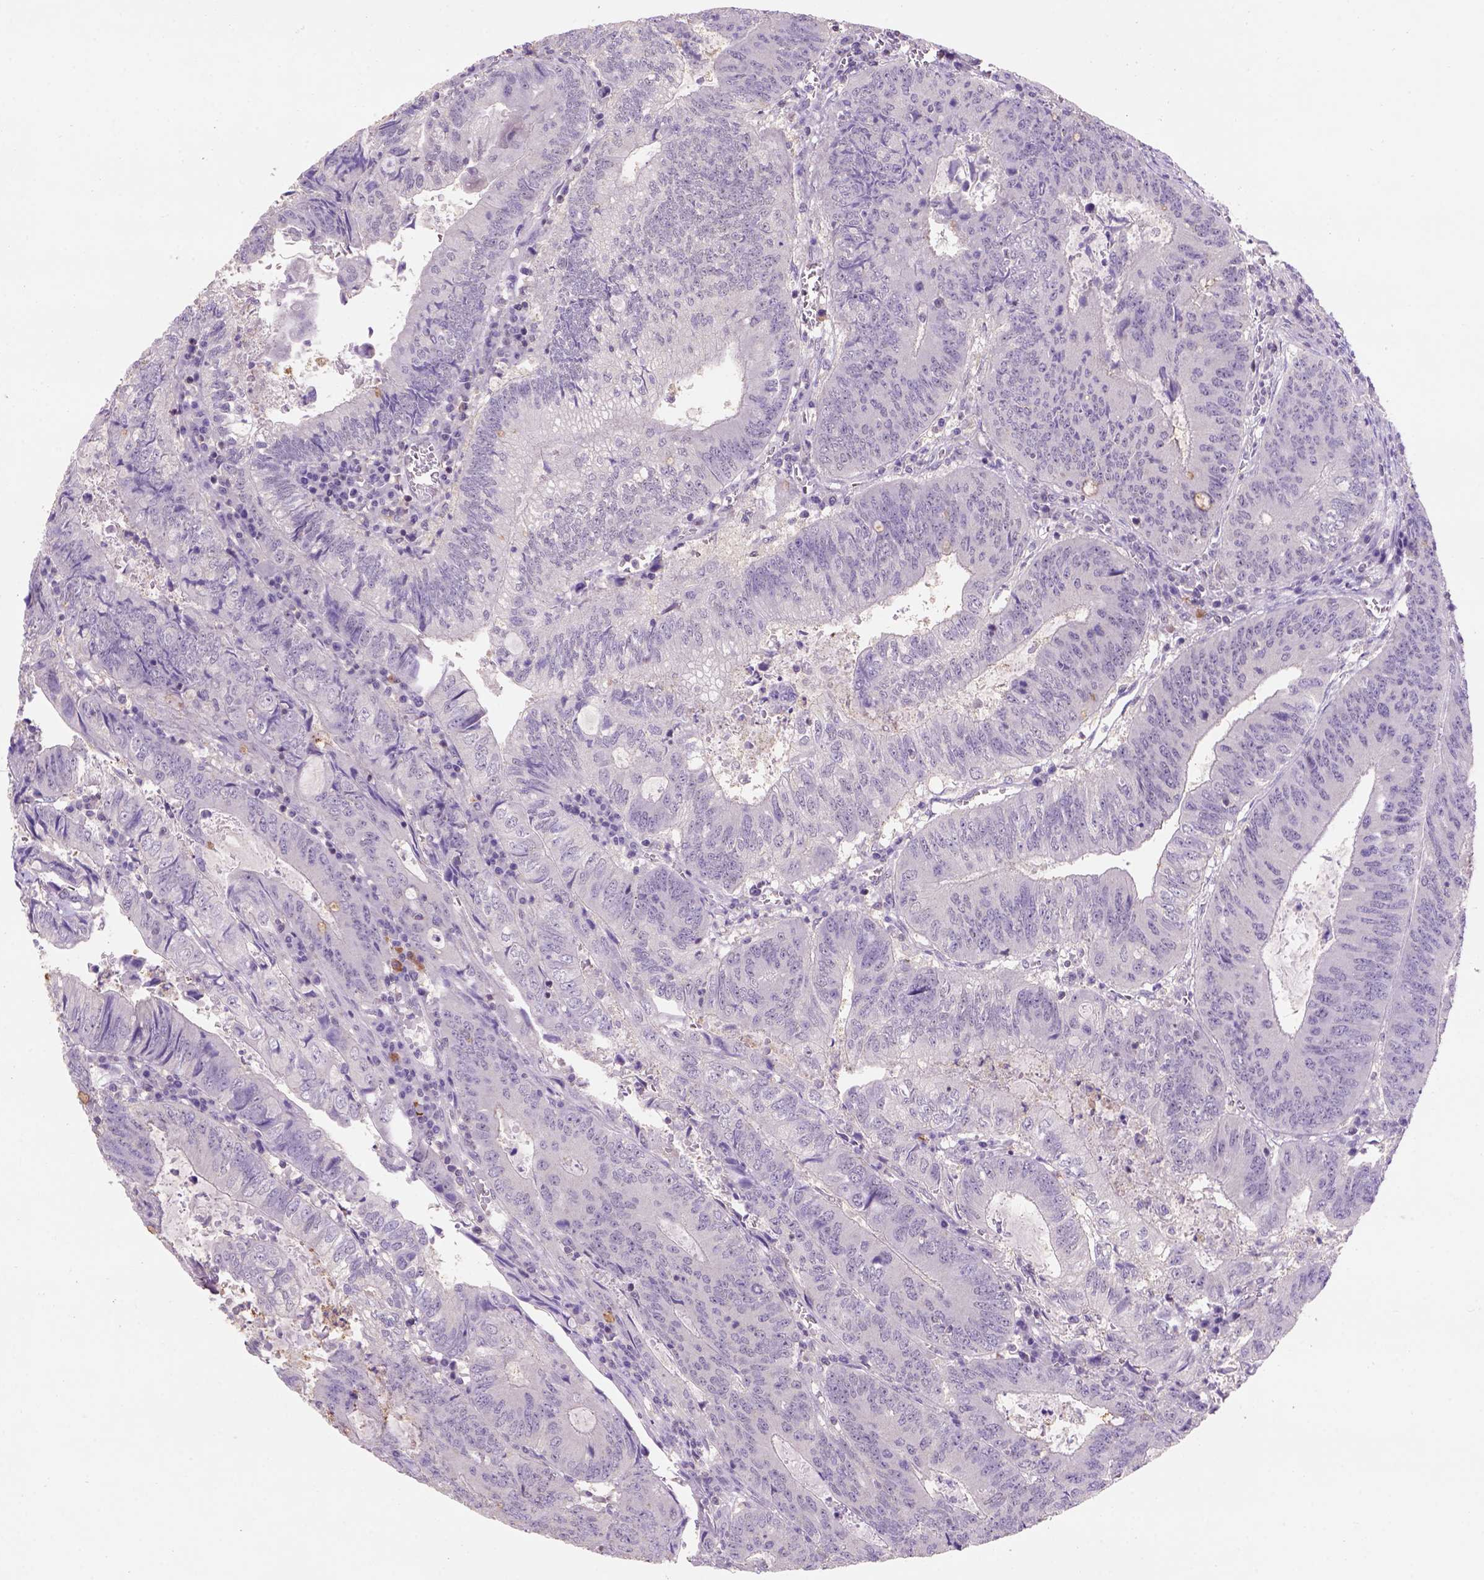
{"staining": {"intensity": "weak", "quantity": "<25%", "location": "nuclear"}, "tissue": "colorectal cancer", "cell_type": "Tumor cells", "image_type": "cancer", "snomed": [{"axis": "morphology", "description": "Adenocarcinoma, NOS"}, {"axis": "topography", "description": "Colon"}], "caption": "Immunohistochemistry (IHC) of human colorectal adenocarcinoma shows no staining in tumor cells.", "gene": "SCML4", "patient": {"sex": "male", "age": 67}}